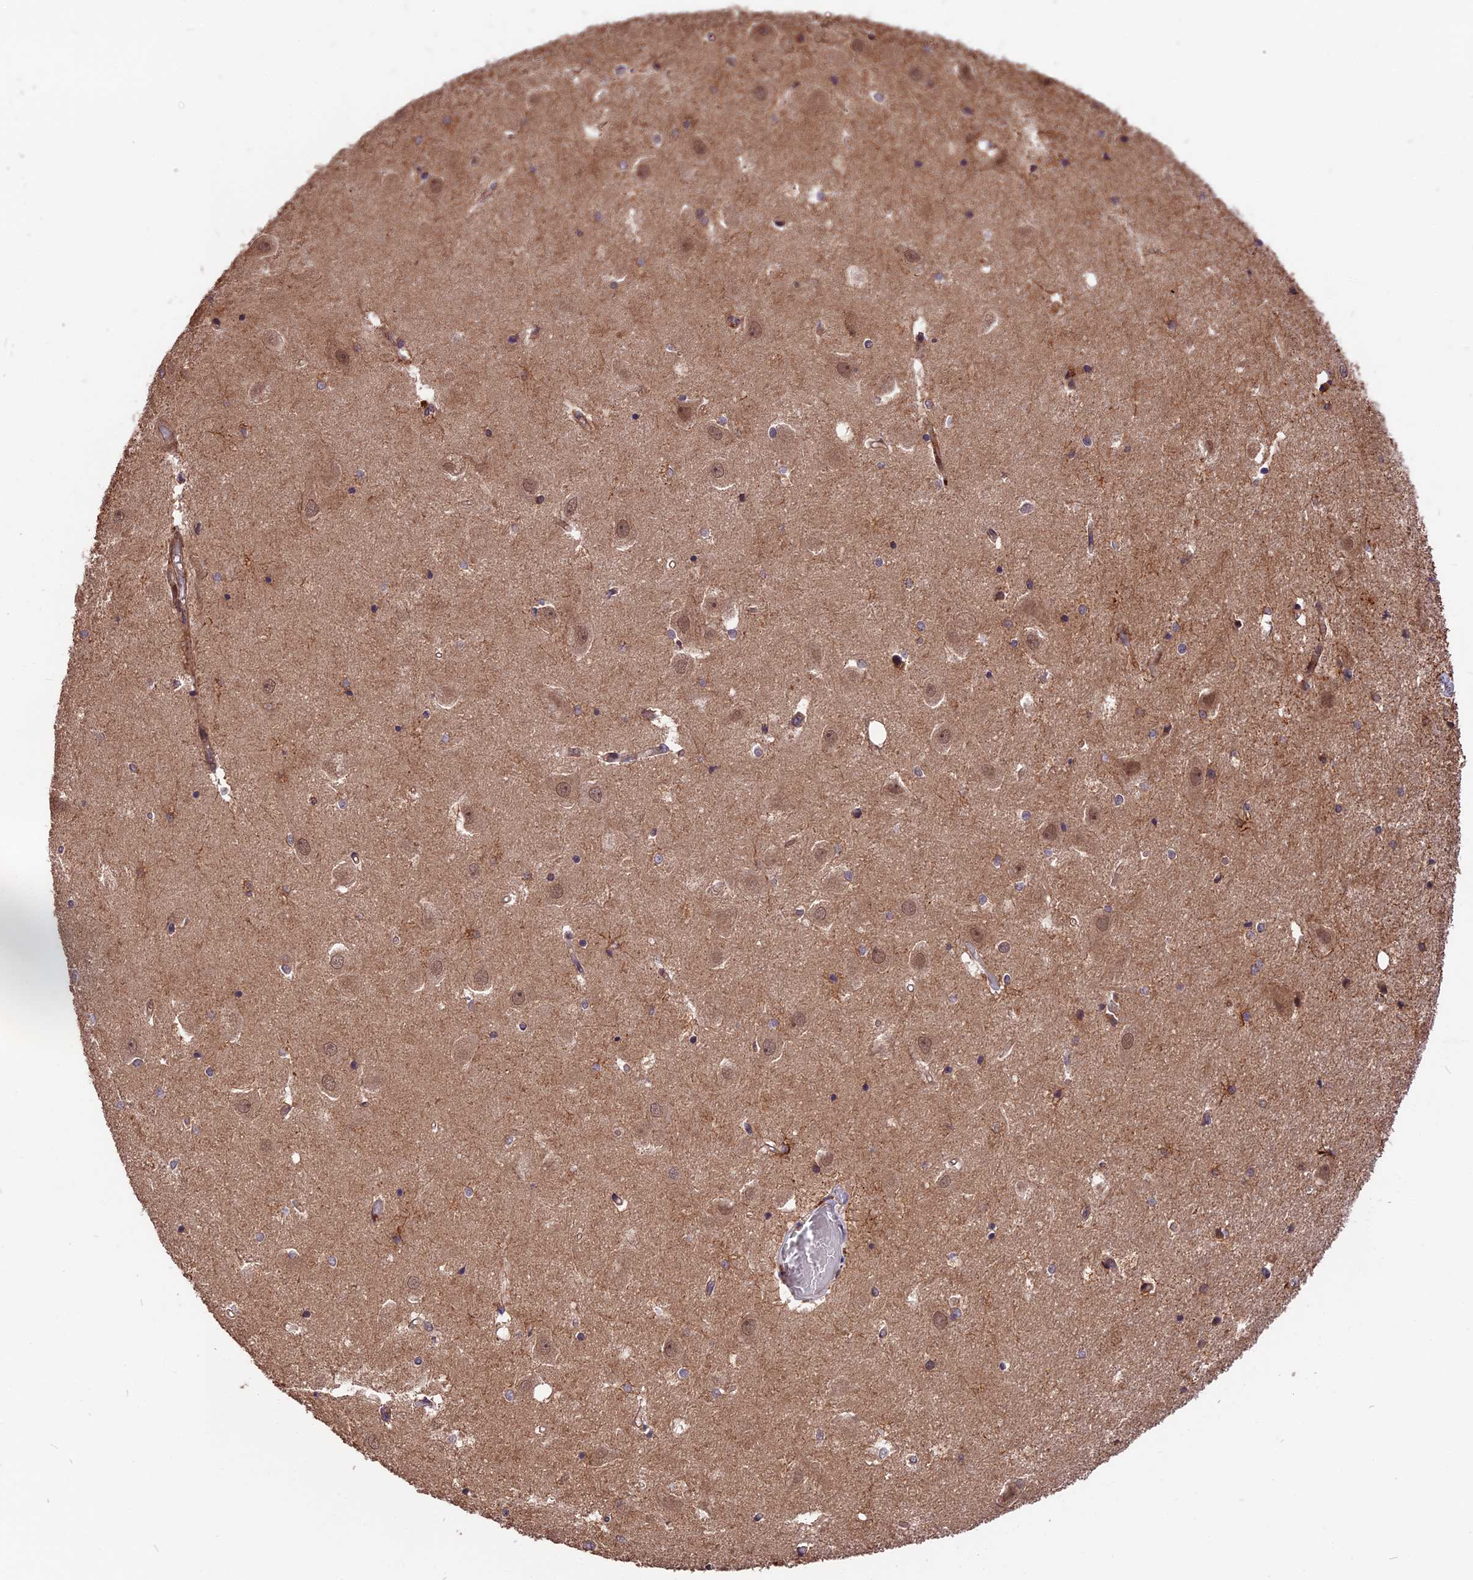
{"staining": {"intensity": "weak", "quantity": "<25%", "location": "cytoplasmic/membranous"}, "tissue": "hippocampus", "cell_type": "Glial cells", "image_type": "normal", "snomed": [{"axis": "morphology", "description": "Normal tissue, NOS"}, {"axis": "topography", "description": "Hippocampus"}], "caption": "Hippocampus stained for a protein using IHC shows no positivity glial cells.", "gene": "ESCO1", "patient": {"sex": "female", "age": 52}}